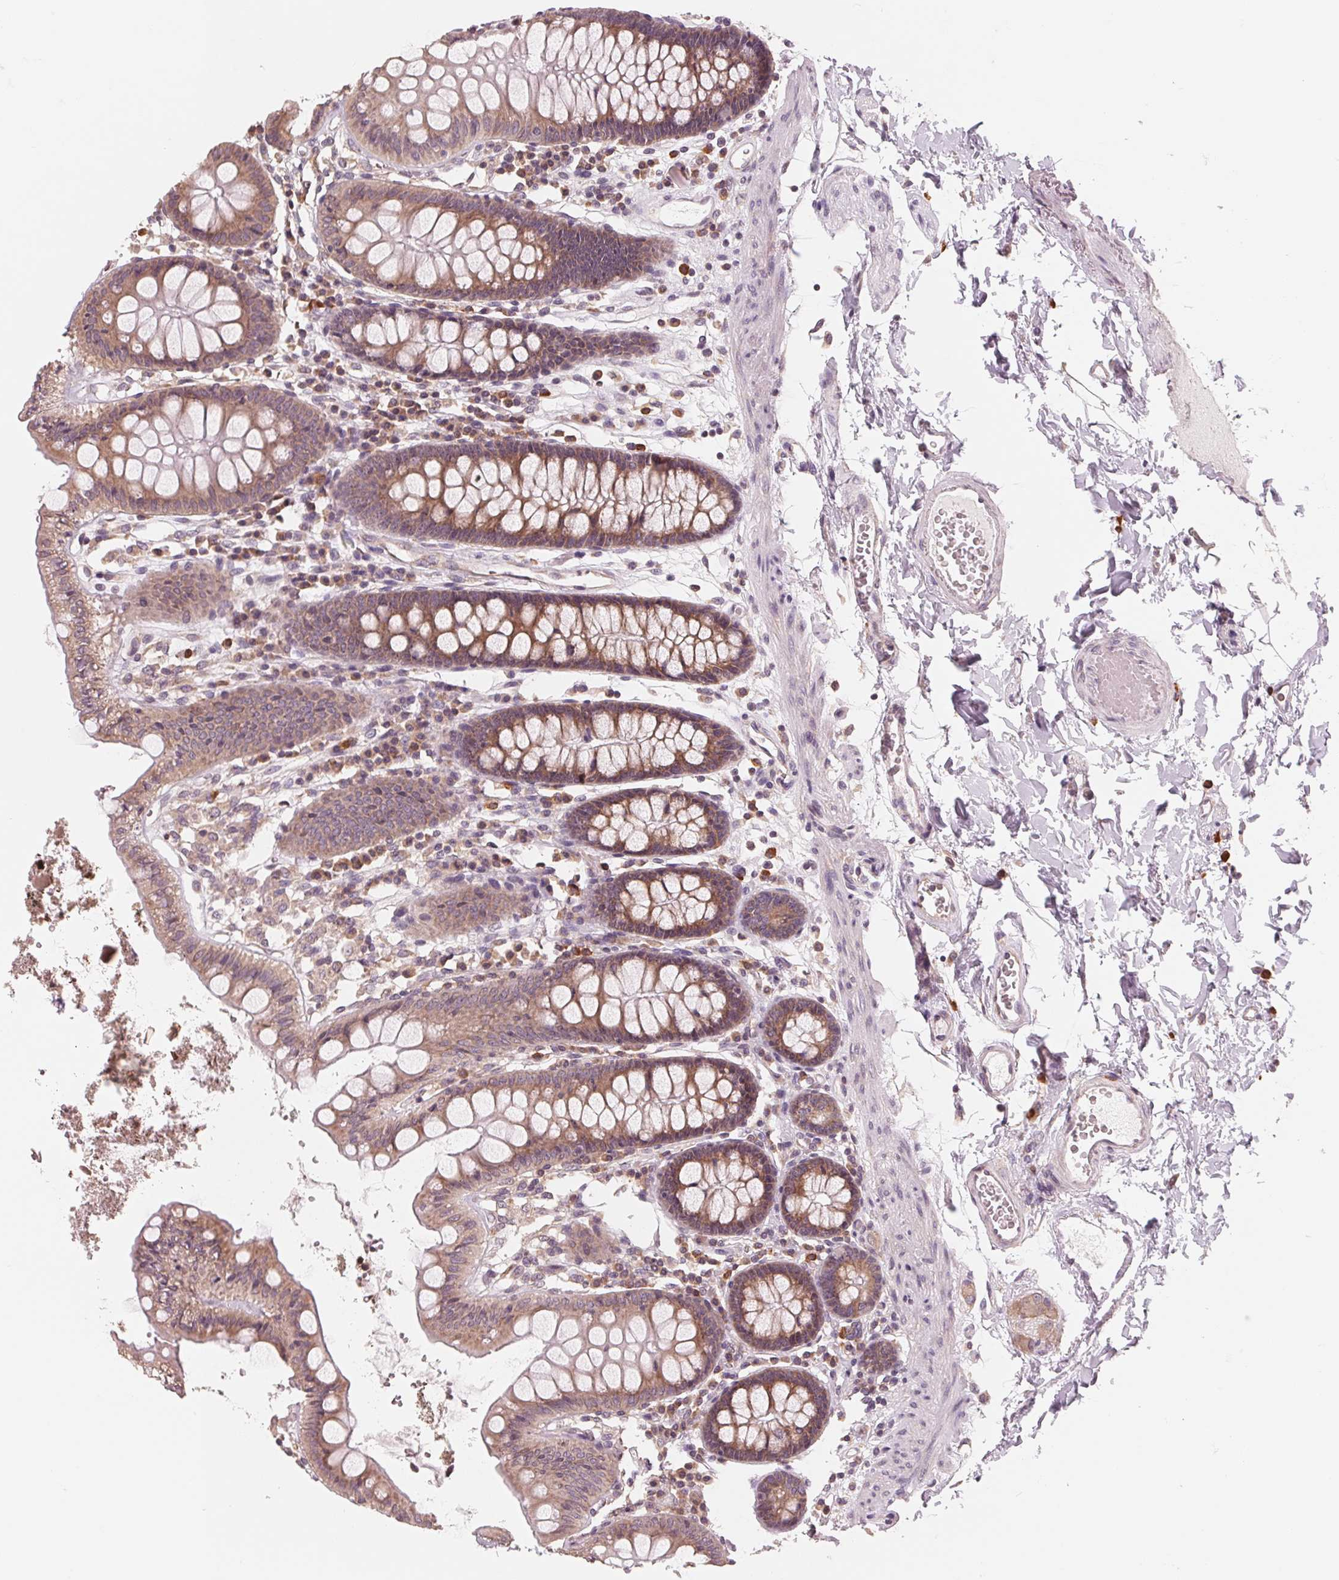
{"staining": {"intensity": "negative", "quantity": "none", "location": "none"}, "tissue": "colon", "cell_type": "Endothelial cells", "image_type": "normal", "snomed": [{"axis": "morphology", "description": "Normal tissue, NOS"}, {"axis": "topography", "description": "Colon"}], "caption": "This image is of normal colon stained with IHC to label a protein in brown with the nuclei are counter-stained blue. There is no staining in endothelial cells.", "gene": "GIGYF2", "patient": {"sex": "male", "age": 84}}